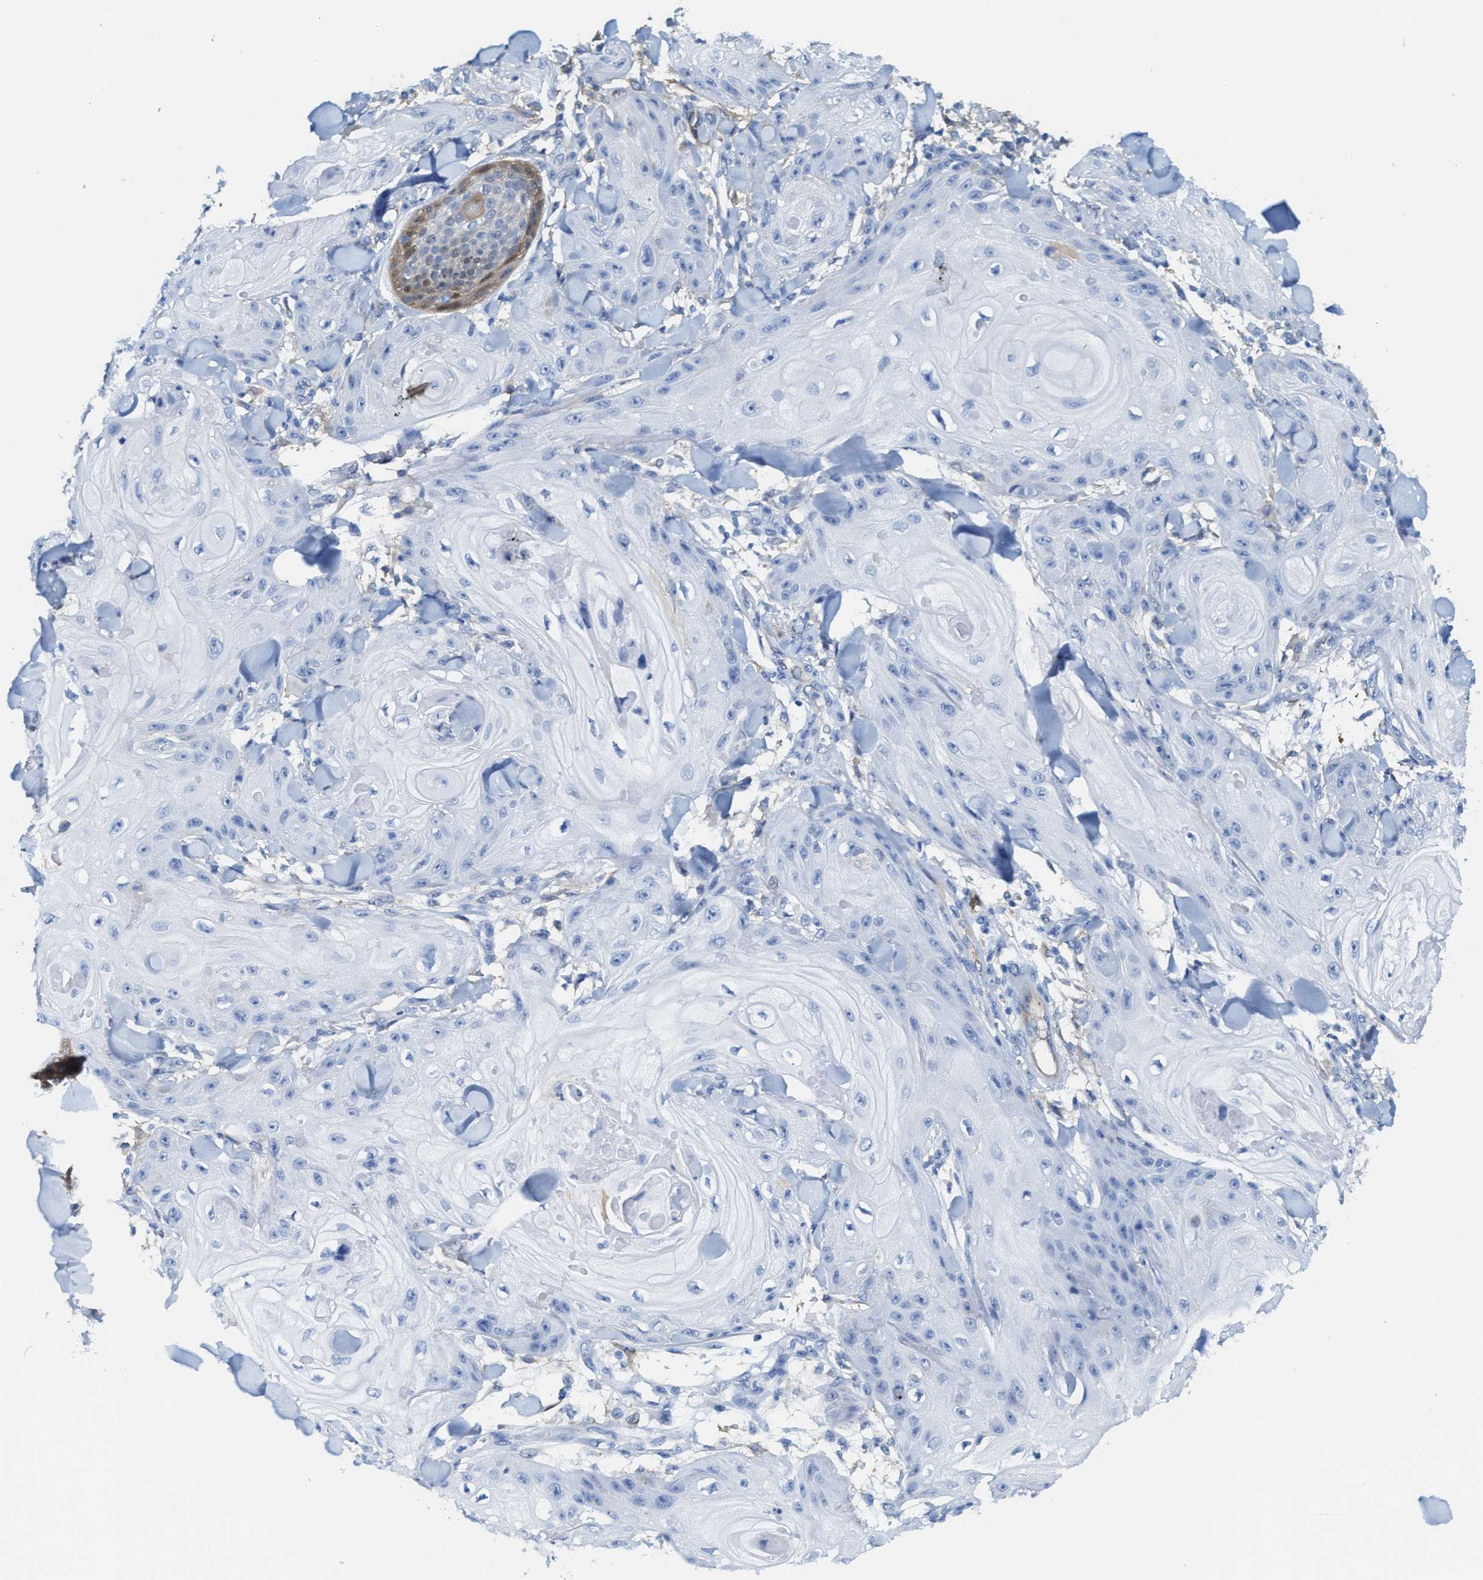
{"staining": {"intensity": "negative", "quantity": "none", "location": "none"}, "tissue": "skin cancer", "cell_type": "Tumor cells", "image_type": "cancer", "snomed": [{"axis": "morphology", "description": "Squamous cell carcinoma, NOS"}, {"axis": "topography", "description": "Skin"}], "caption": "Tumor cells are negative for brown protein staining in squamous cell carcinoma (skin).", "gene": "ASS1", "patient": {"sex": "male", "age": 74}}